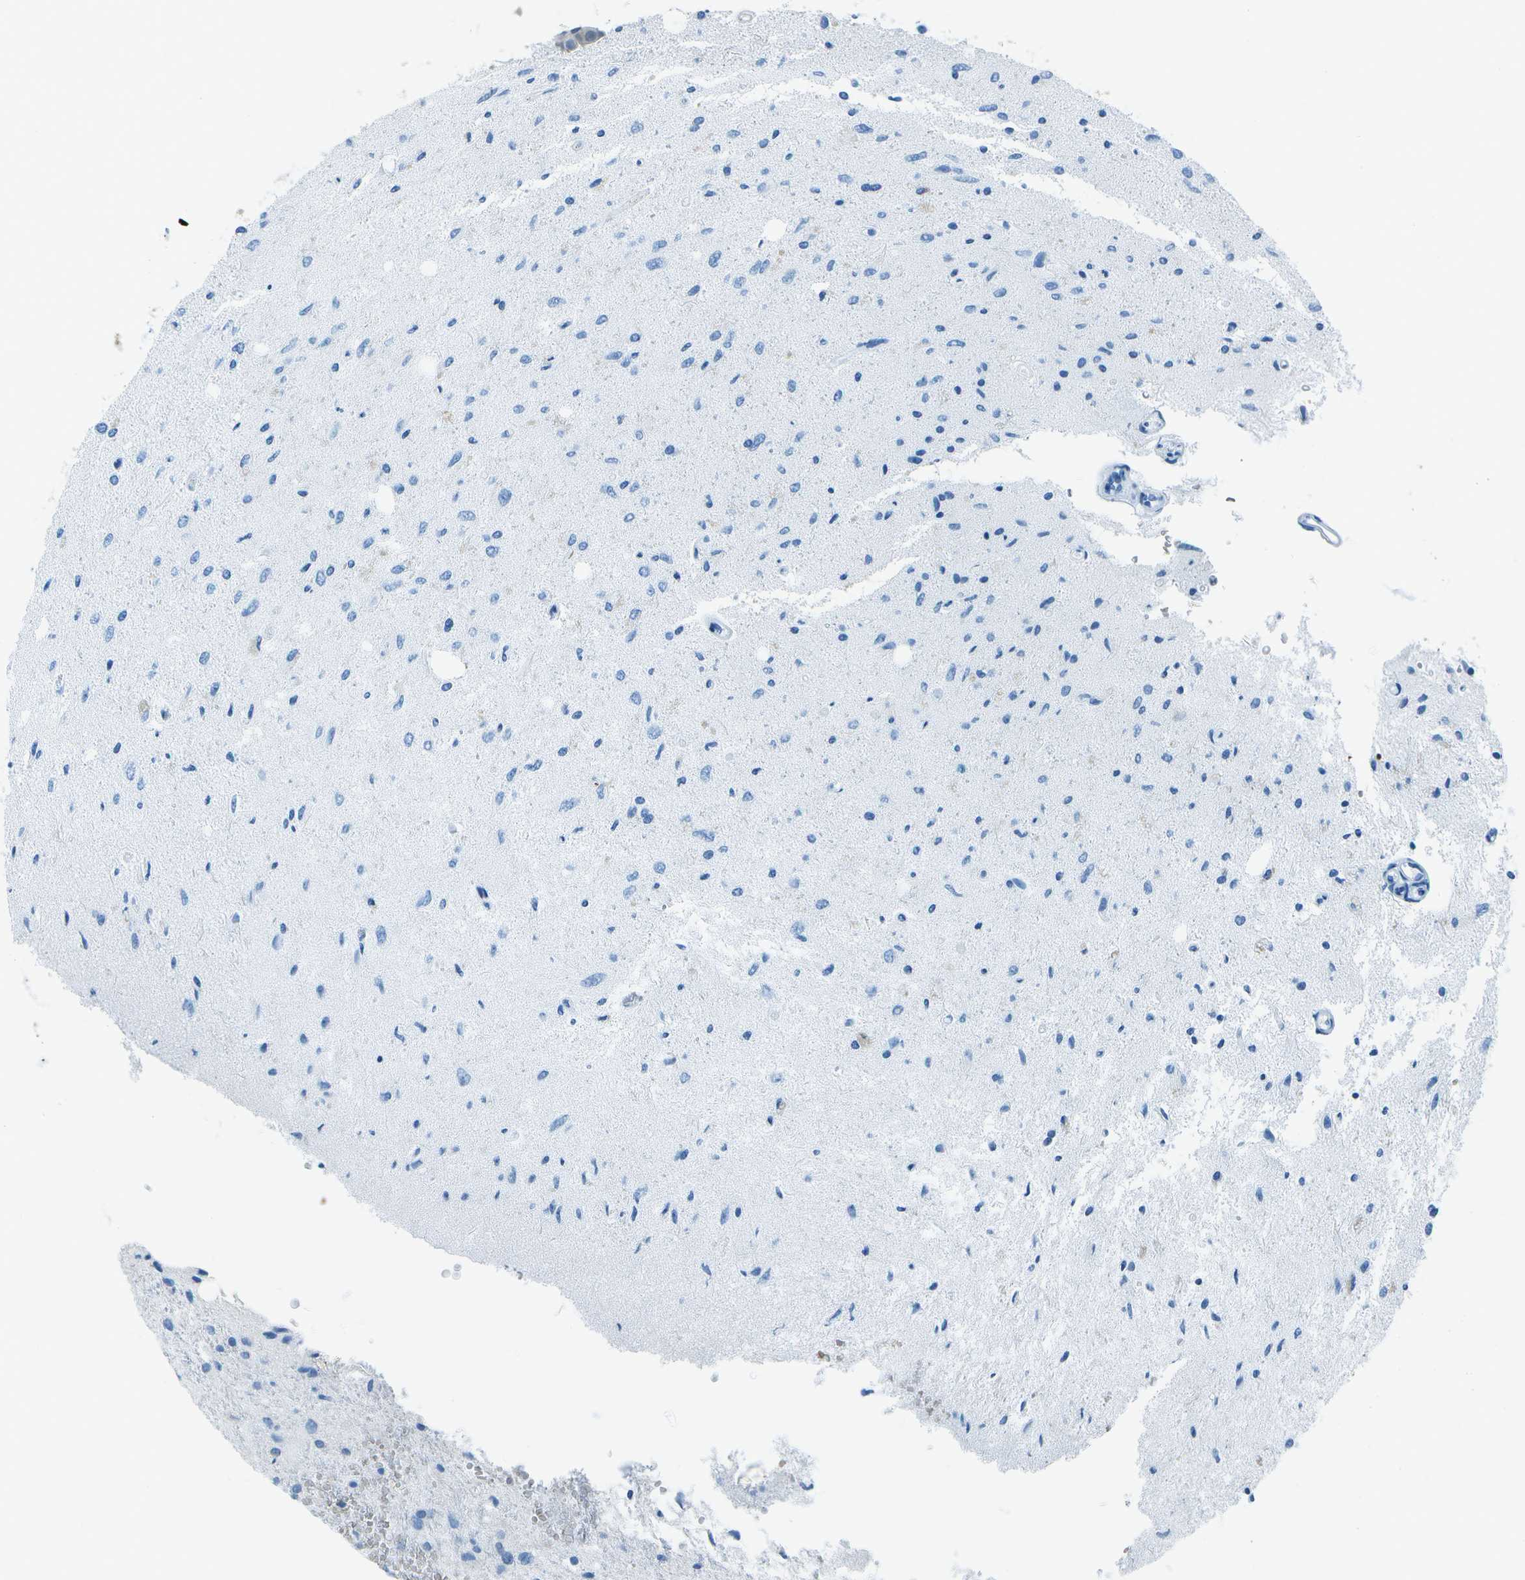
{"staining": {"intensity": "negative", "quantity": "none", "location": "none"}, "tissue": "glioma", "cell_type": "Tumor cells", "image_type": "cancer", "snomed": [{"axis": "morphology", "description": "Glioma, malignant, Low grade"}, {"axis": "topography", "description": "Brain"}], "caption": "The photomicrograph shows no significant positivity in tumor cells of malignant low-grade glioma.", "gene": "ASL", "patient": {"sex": "male", "age": 77}}